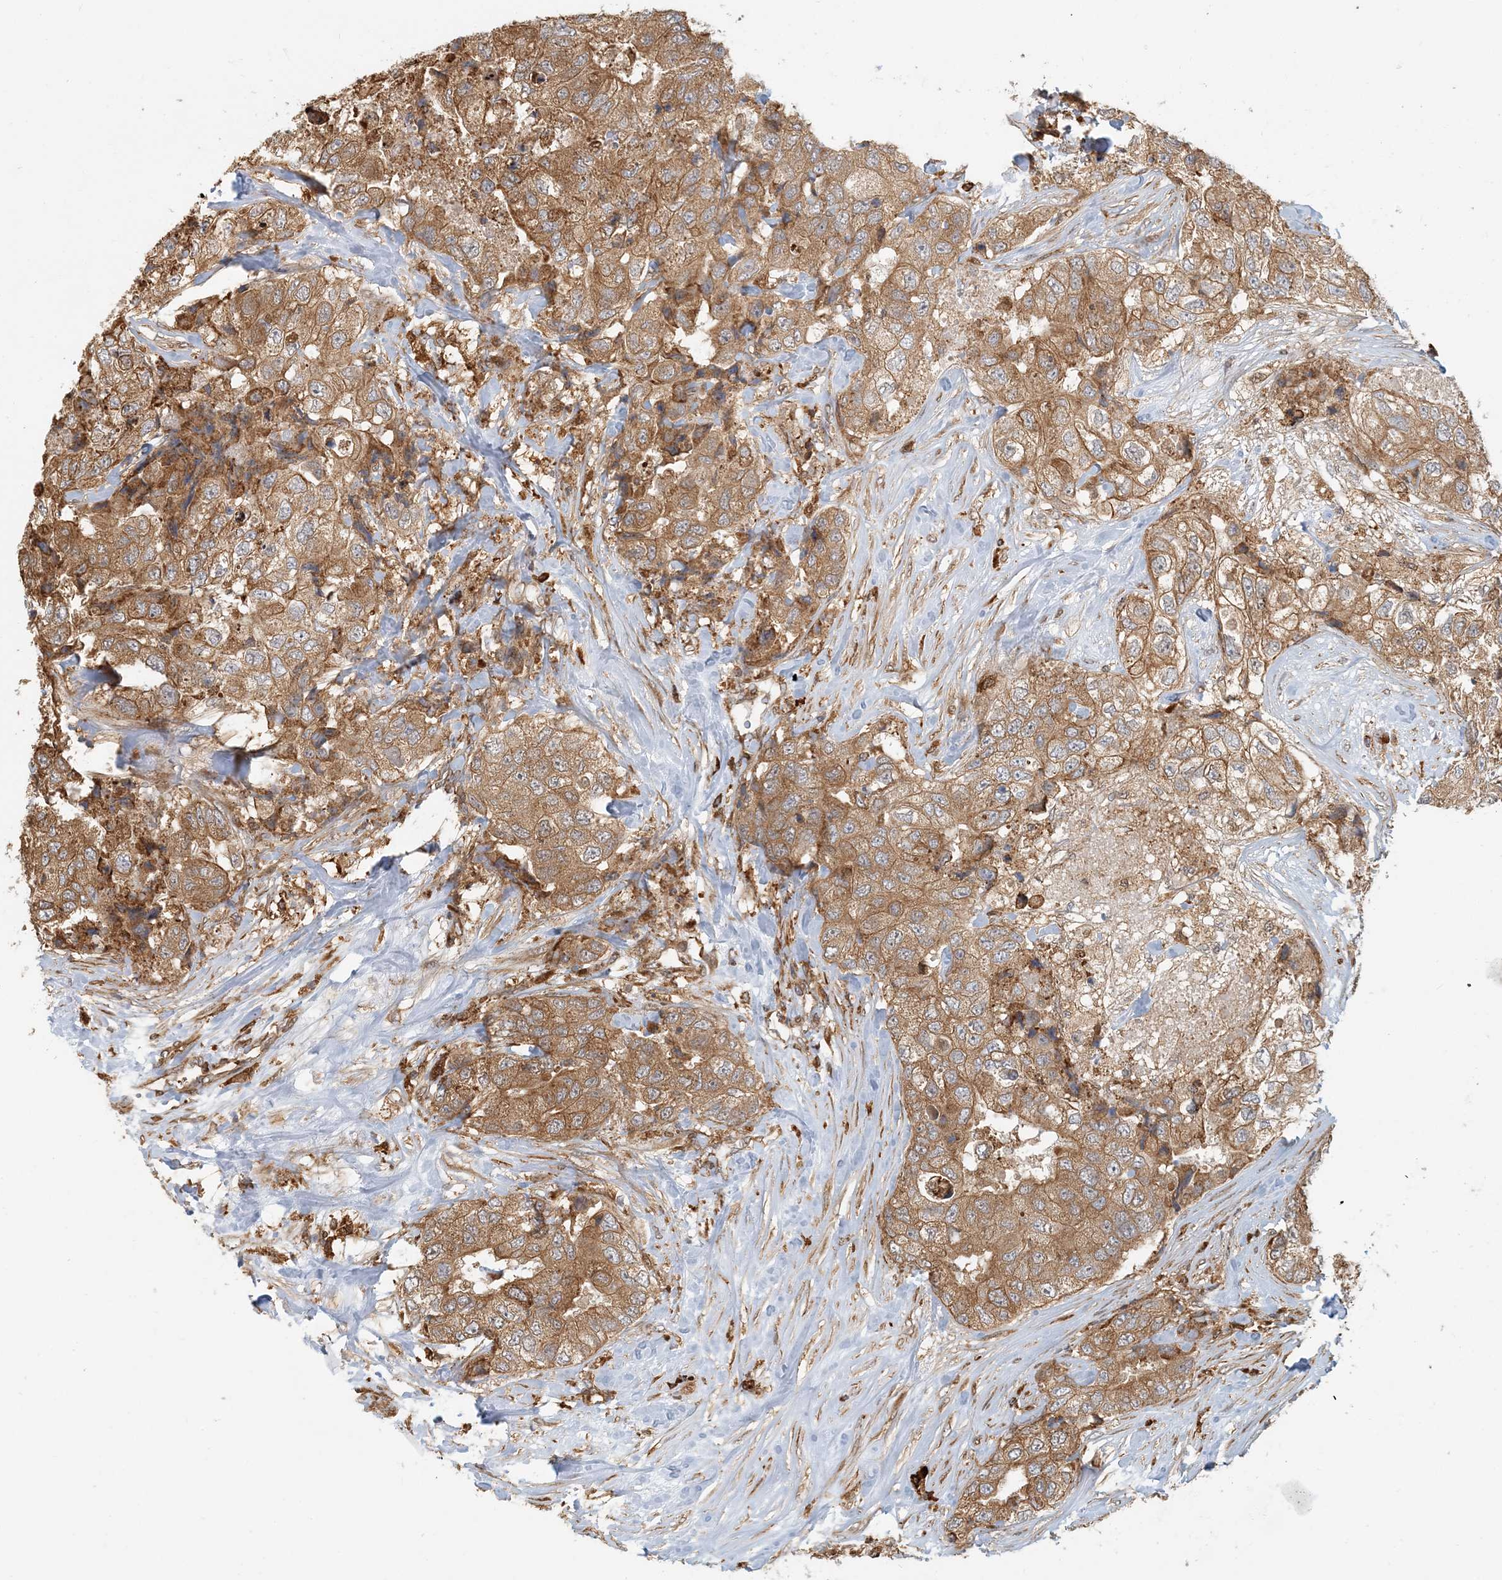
{"staining": {"intensity": "moderate", "quantity": ">75%", "location": "cytoplasmic/membranous"}, "tissue": "breast cancer", "cell_type": "Tumor cells", "image_type": "cancer", "snomed": [{"axis": "morphology", "description": "Duct carcinoma"}, {"axis": "topography", "description": "Breast"}], "caption": "DAB (3,3'-diaminobenzidine) immunohistochemical staining of human breast cancer reveals moderate cytoplasmic/membranous protein staining in about >75% of tumor cells.", "gene": "HNMT", "patient": {"sex": "female", "age": 62}}